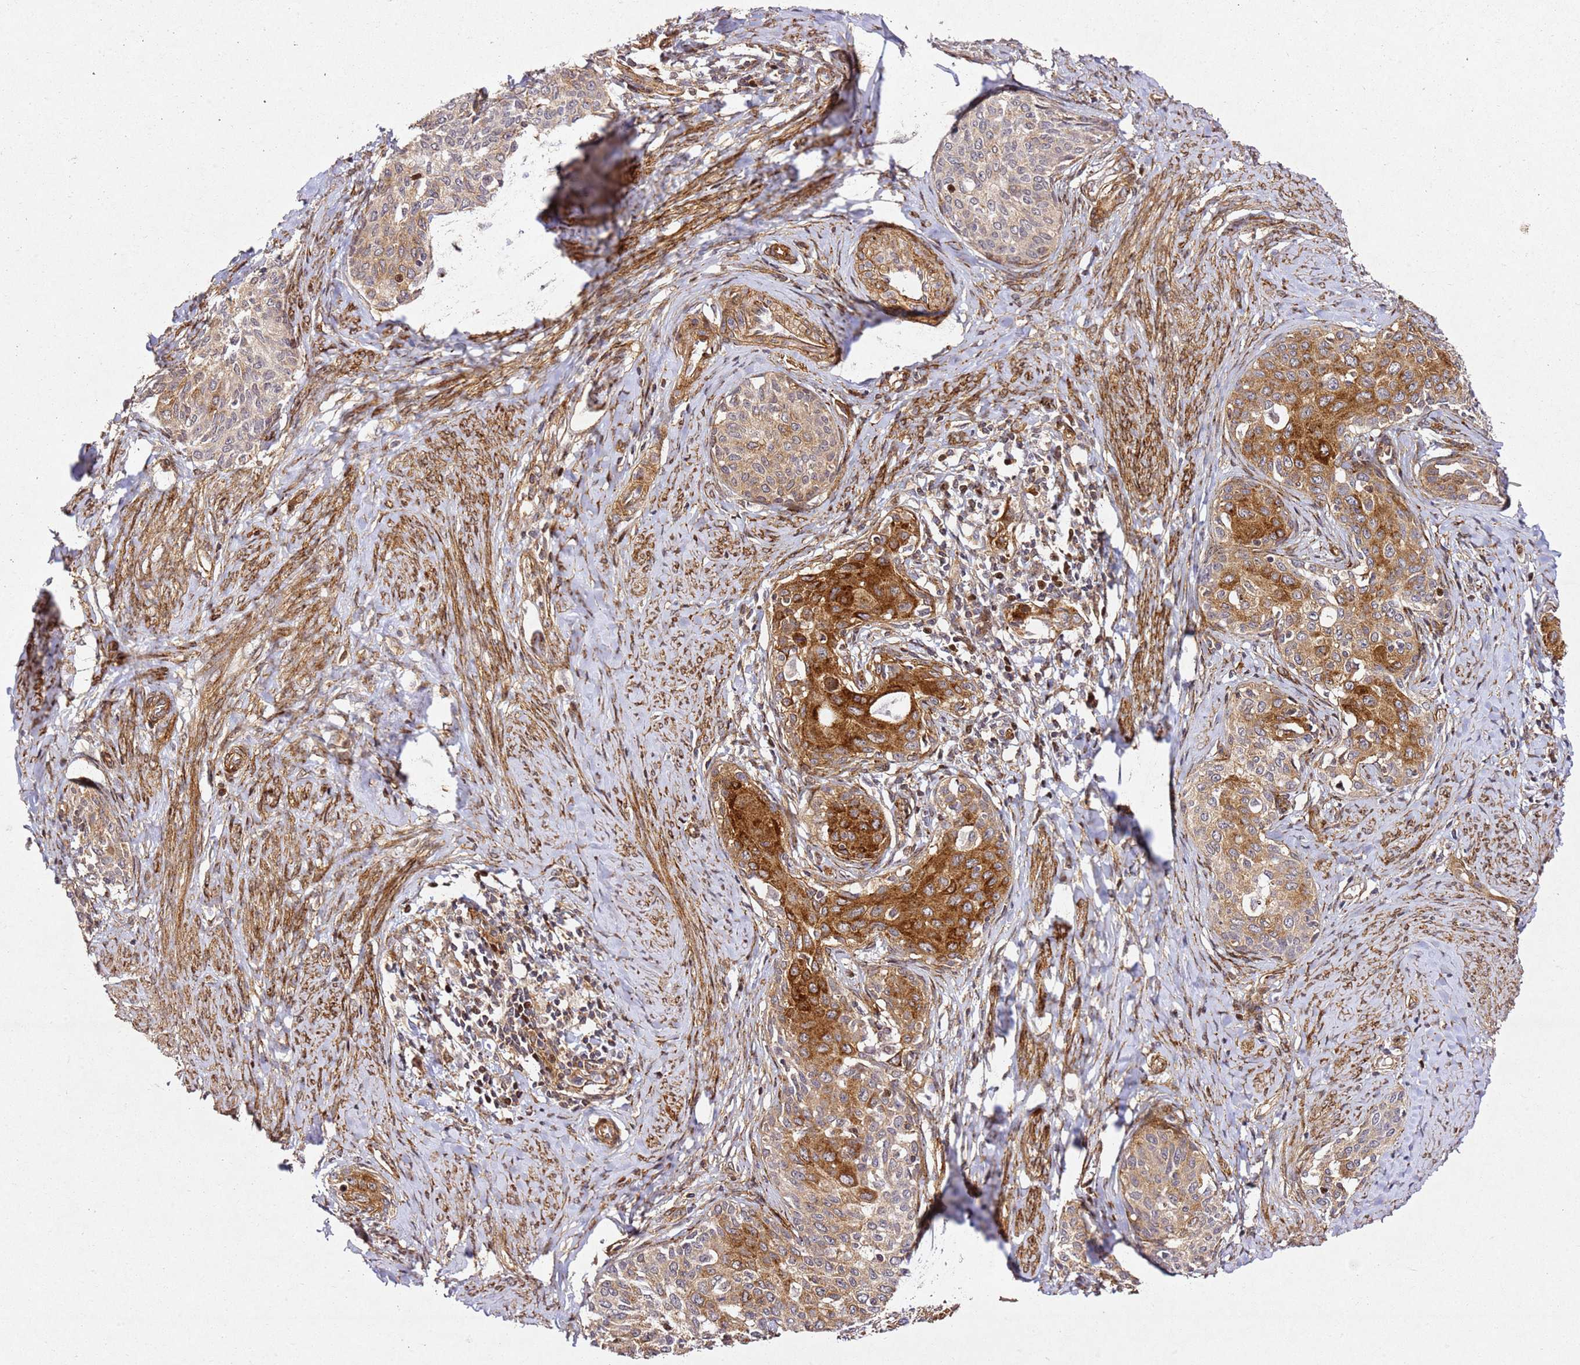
{"staining": {"intensity": "strong", "quantity": "25%-75%", "location": "cytoplasmic/membranous"}, "tissue": "cervical cancer", "cell_type": "Tumor cells", "image_type": "cancer", "snomed": [{"axis": "morphology", "description": "Squamous cell carcinoma, NOS"}, {"axis": "morphology", "description": "Adenocarcinoma, NOS"}, {"axis": "topography", "description": "Cervix"}], "caption": "Immunohistochemistry (IHC) histopathology image of neoplastic tissue: human cervical squamous cell carcinoma stained using immunohistochemistry reveals high levels of strong protein expression localized specifically in the cytoplasmic/membranous of tumor cells, appearing as a cytoplasmic/membranous brown color.", "gene": "ZNF296", "patient": {"sex": "female", "age": 52}}